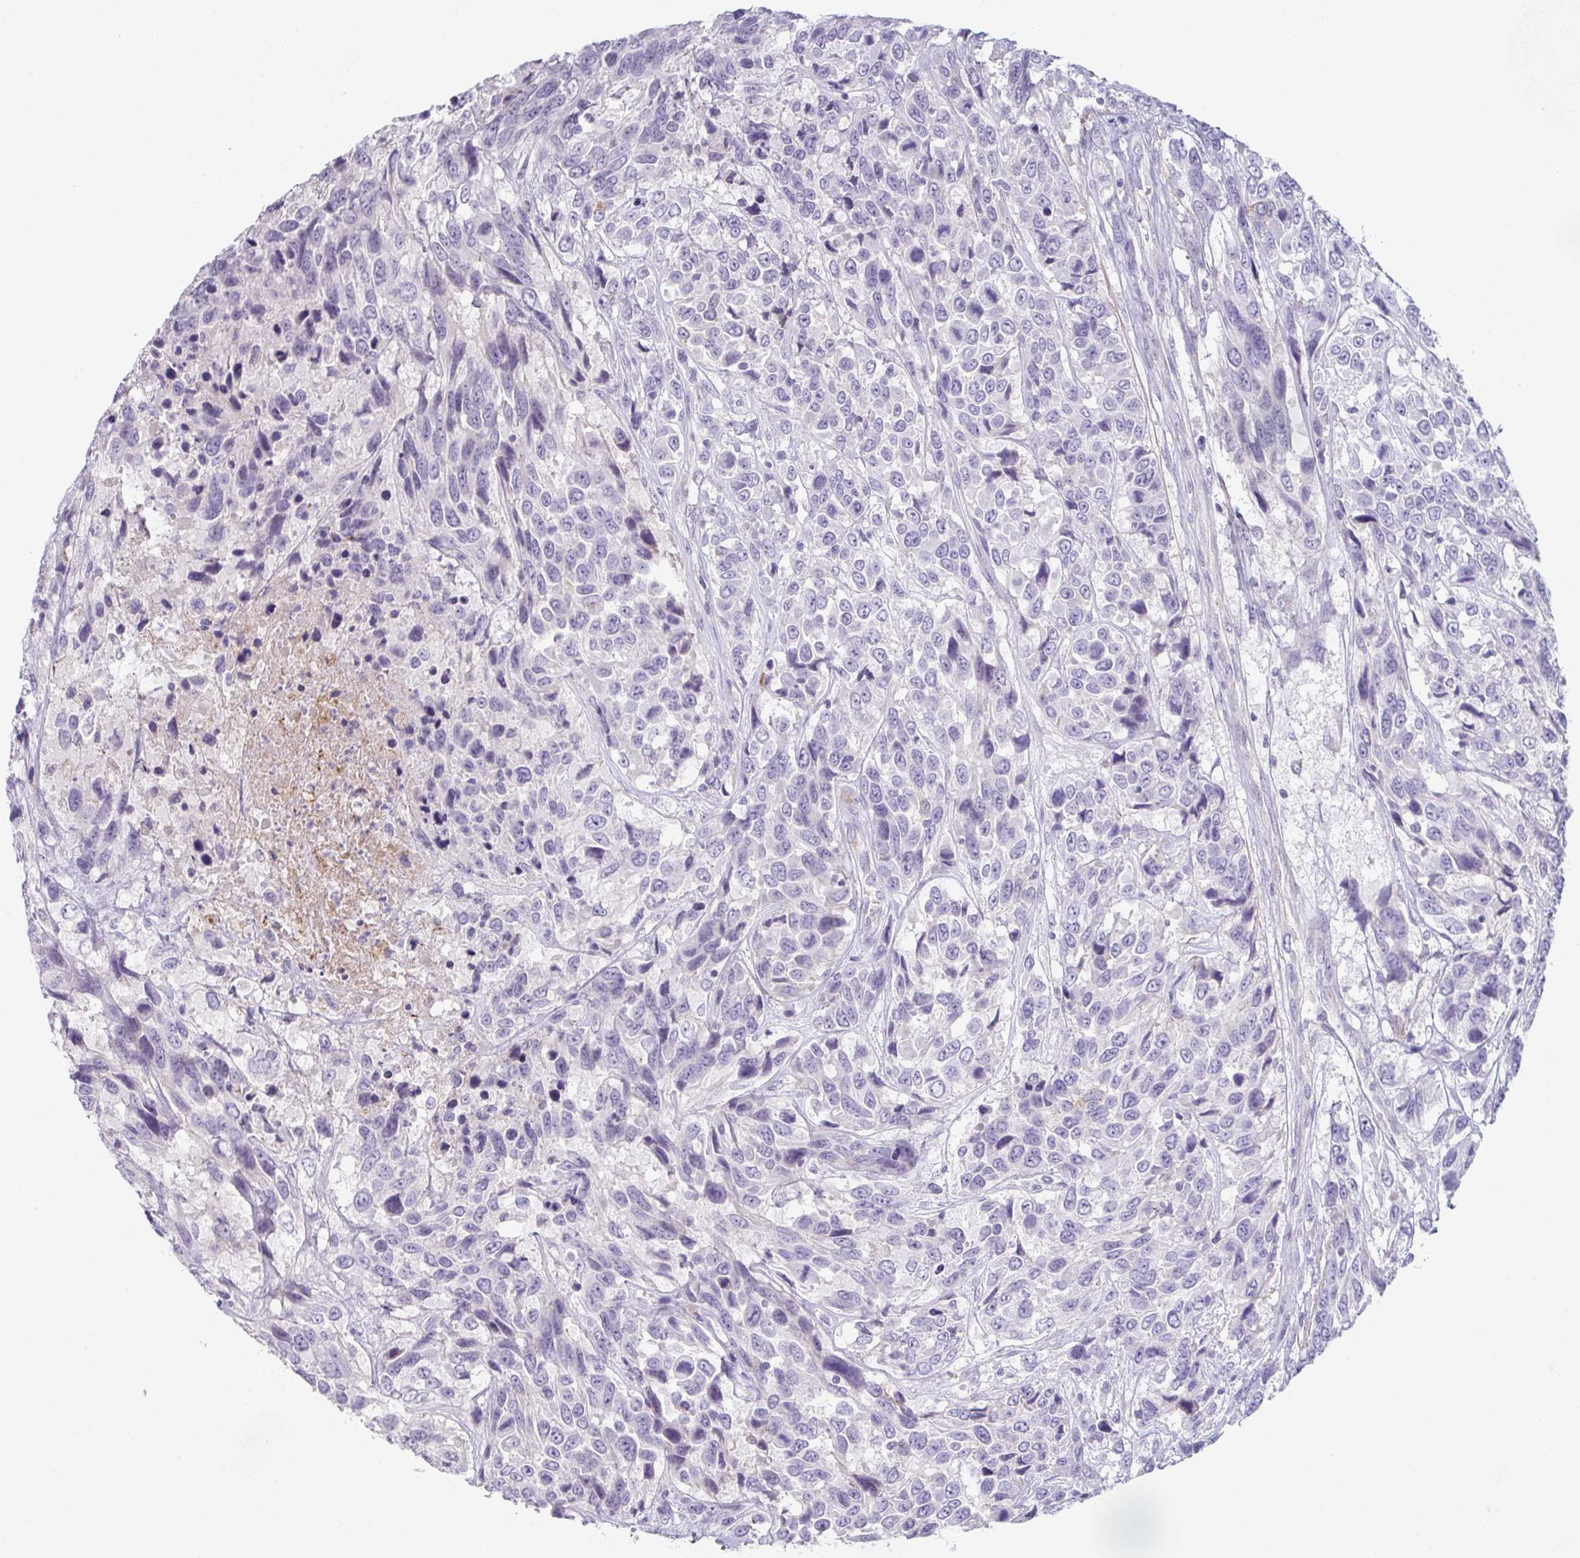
{"staining": {"intensity": "negative", "quantity": "none", "location": "none"}, "tissue": "urothelial cancer", "cell_type": "Tumor cells", "image_type": "cancer", "snomed": [{"axis": "morphology", "description": "Urothelial carcinoma, High grade"}, {"axis": "topography", "description": "Urinary bladder"}], "caption": "IHC of human urothelial cancer reveals no positivity in tumor cells.", "gene": "ADAM21", "patient": {"sex": "female", "age": 70}}